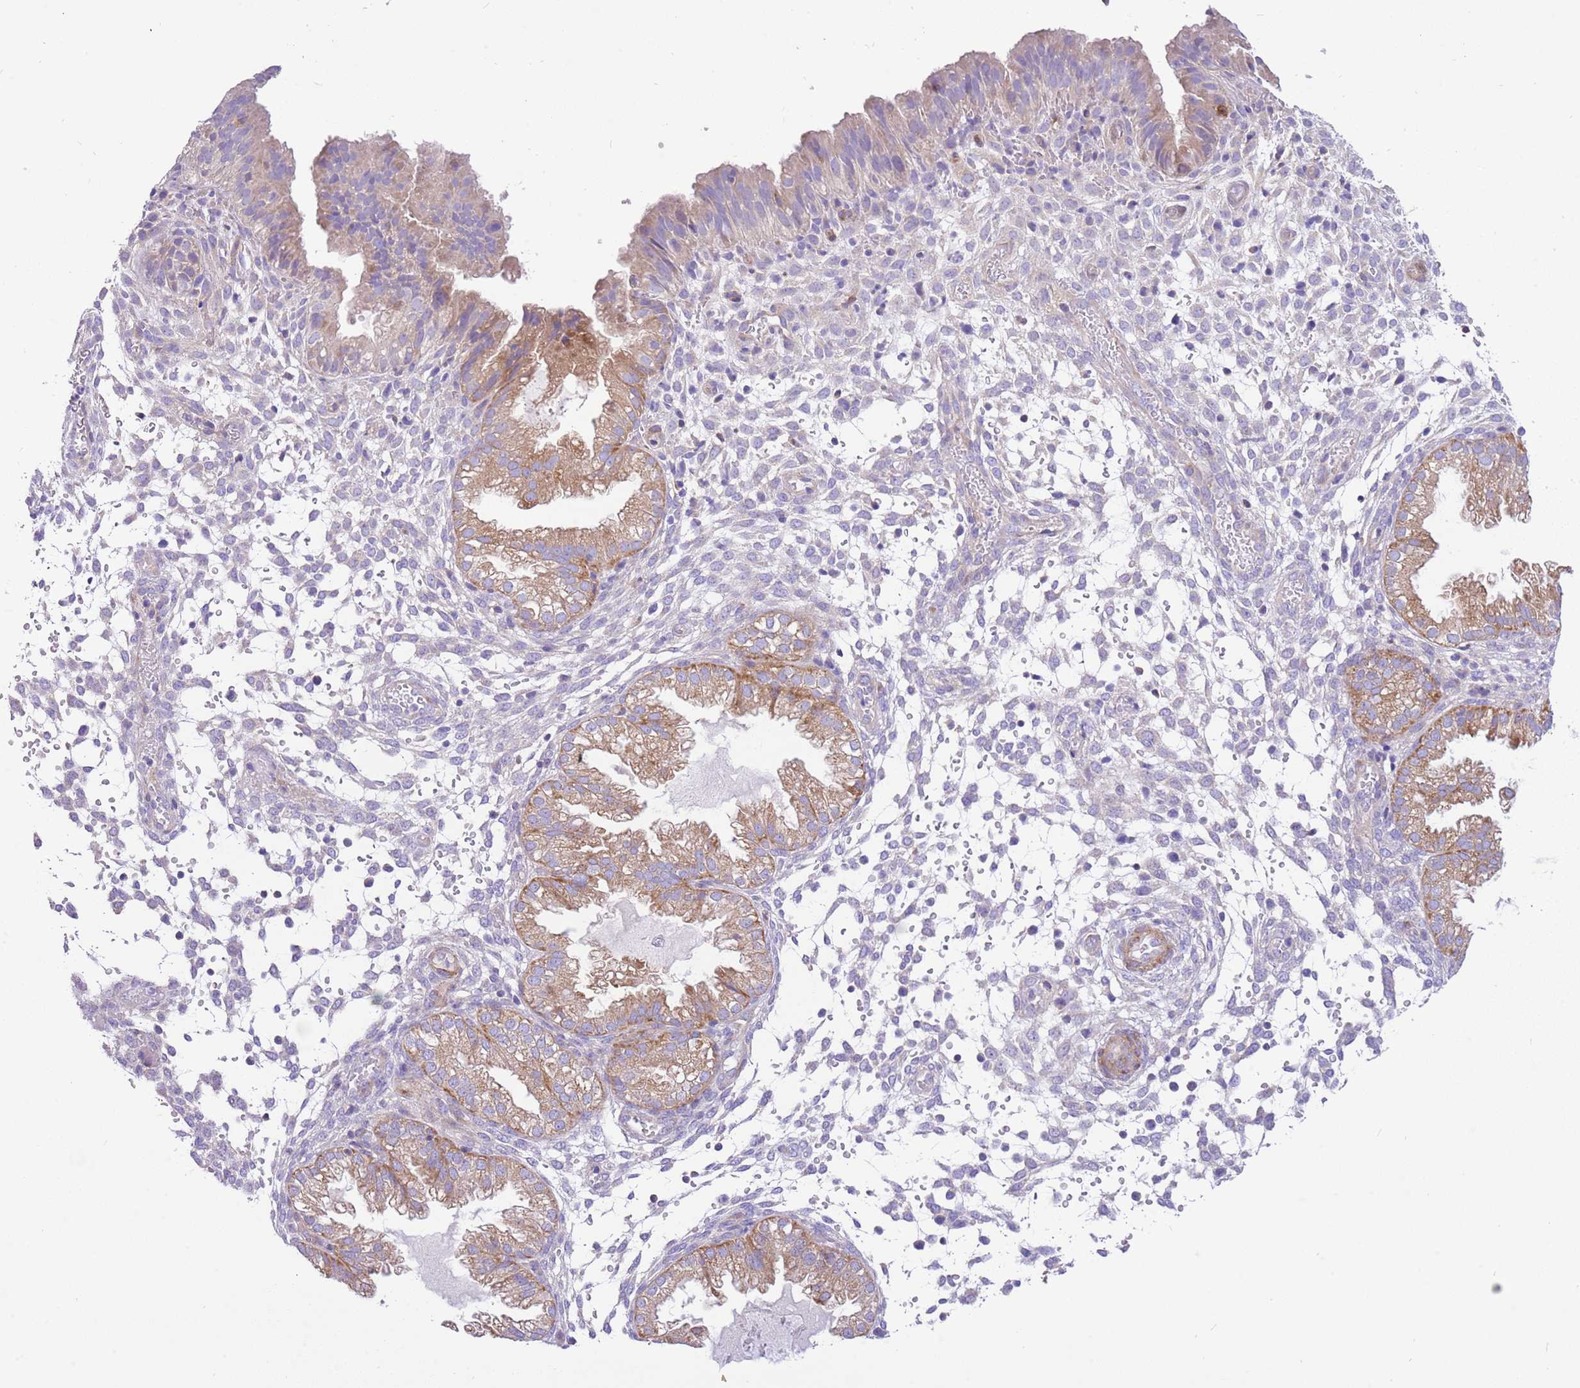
{"staining": {"intensity": "negative", "quantity": "none", "location": "none"}, "tissue": "endometrium", "cell_type": "Cells in endometrial stroma", "image_type": "normal", "snomed": [{"axis": "morphology", "description": "Normal tissue, NOS"}, {"axis": "topography", "description": "Endometrium"}], "caption": "The histopathology image shows no staining of cells in endometrial stroma in unremarkable endometrium. (Brightfield microscopy of DAB (3,3'-diaminobenzidine) IHC at high magnification).", "gene": "SERINC3", "patient": {"sex": "female", "age": 33}}